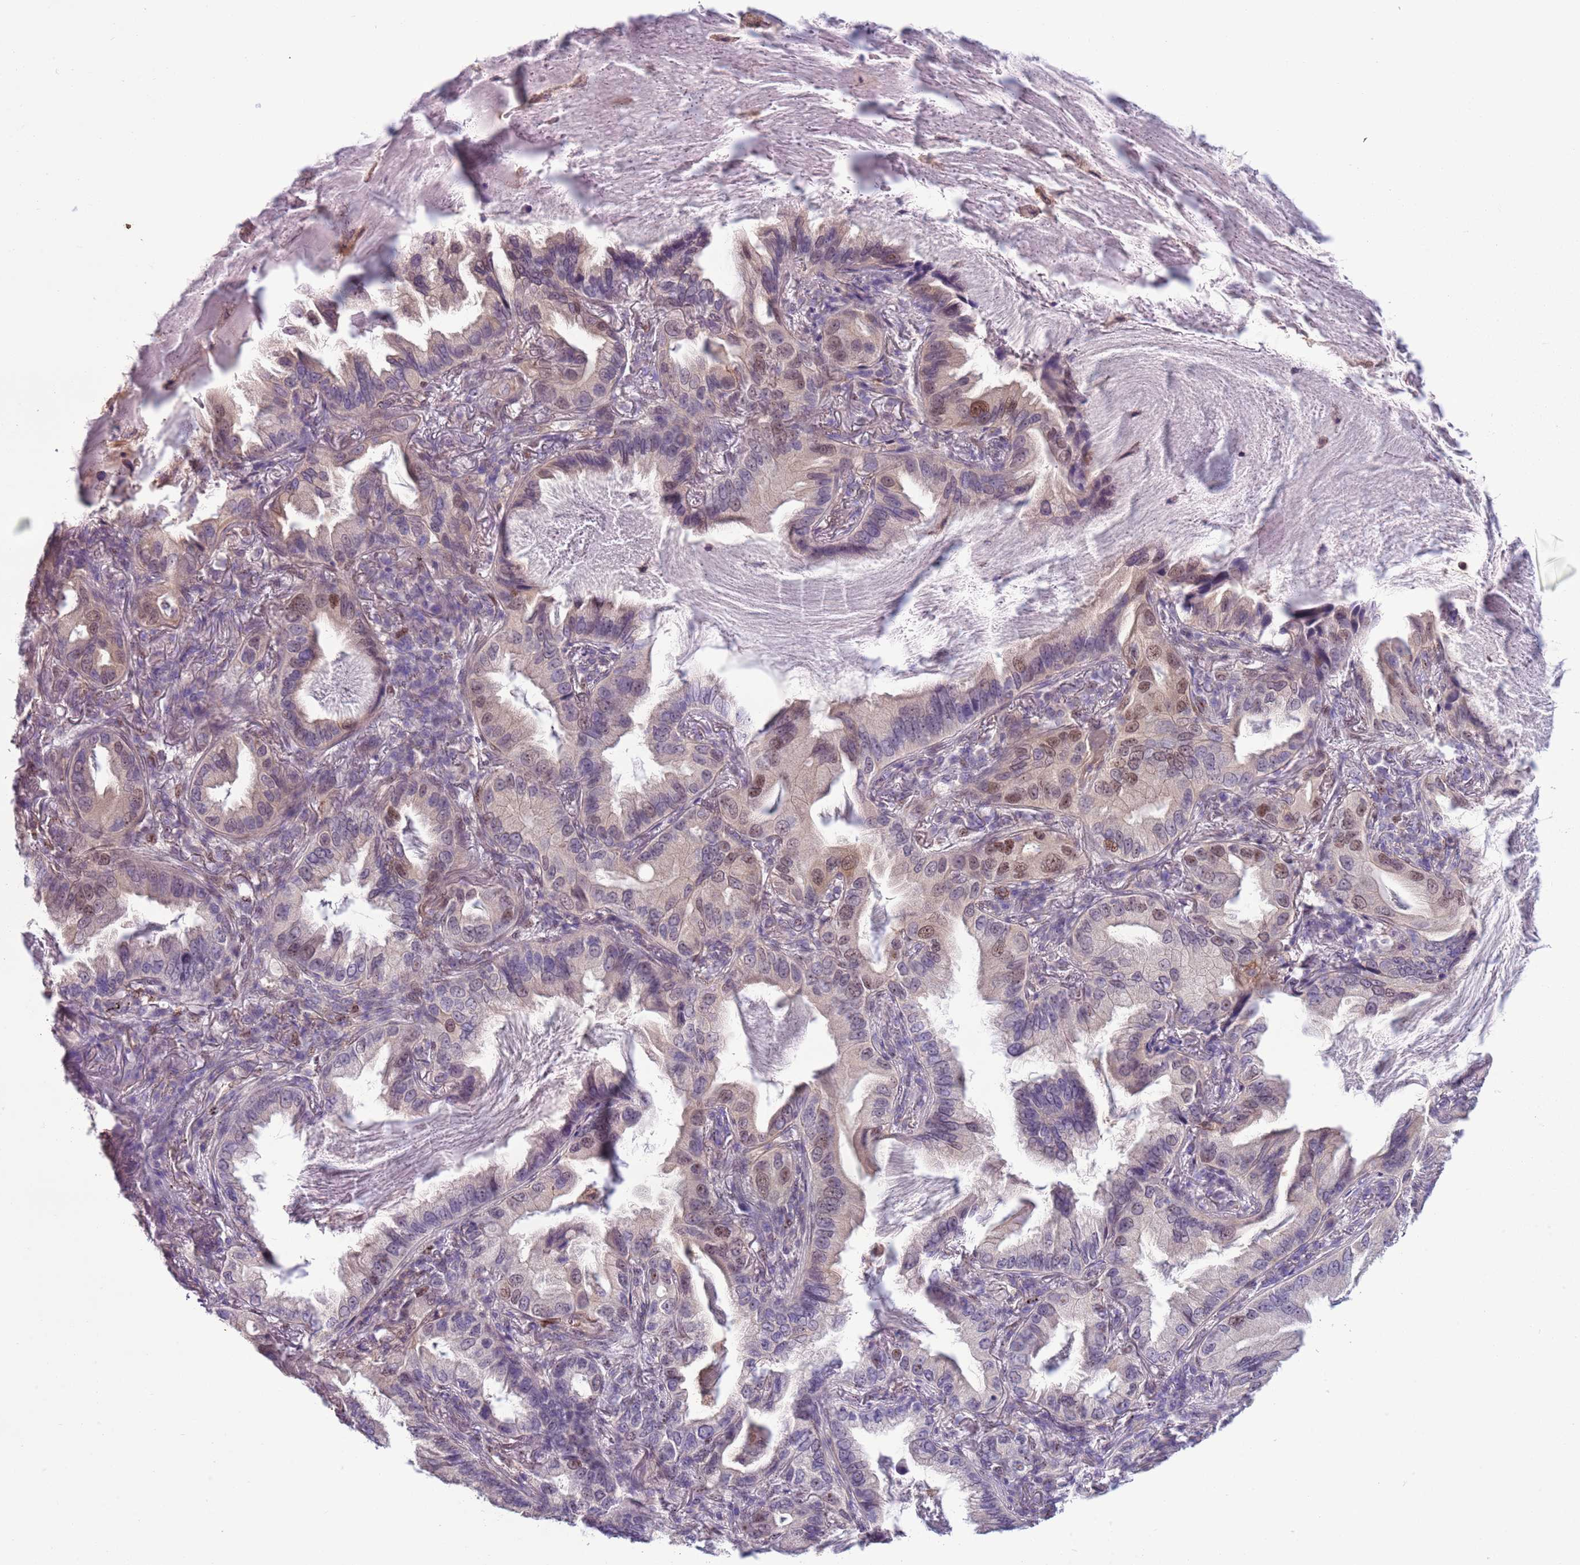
{"staining": {"intensity": "moderate", "quantity": "<25%", "location": "nuclear"}, "tissue": "lung cancer", "cell_type": "Tumor cells", "image_type": "cancer", "snomed": [{"axis": "morphology", "description": "Adenocarcinoma, NOS"}, {"axis": "topography", "description": "Lung"}], "caption": "The photomicrograph displays immunohistochemical staining of lung cancer. There is moderate nuclear staining is appreciated in about <25% of tumor cells.", "gene": "CAPN9", "patient": {"sex": "female", "age": 69}}